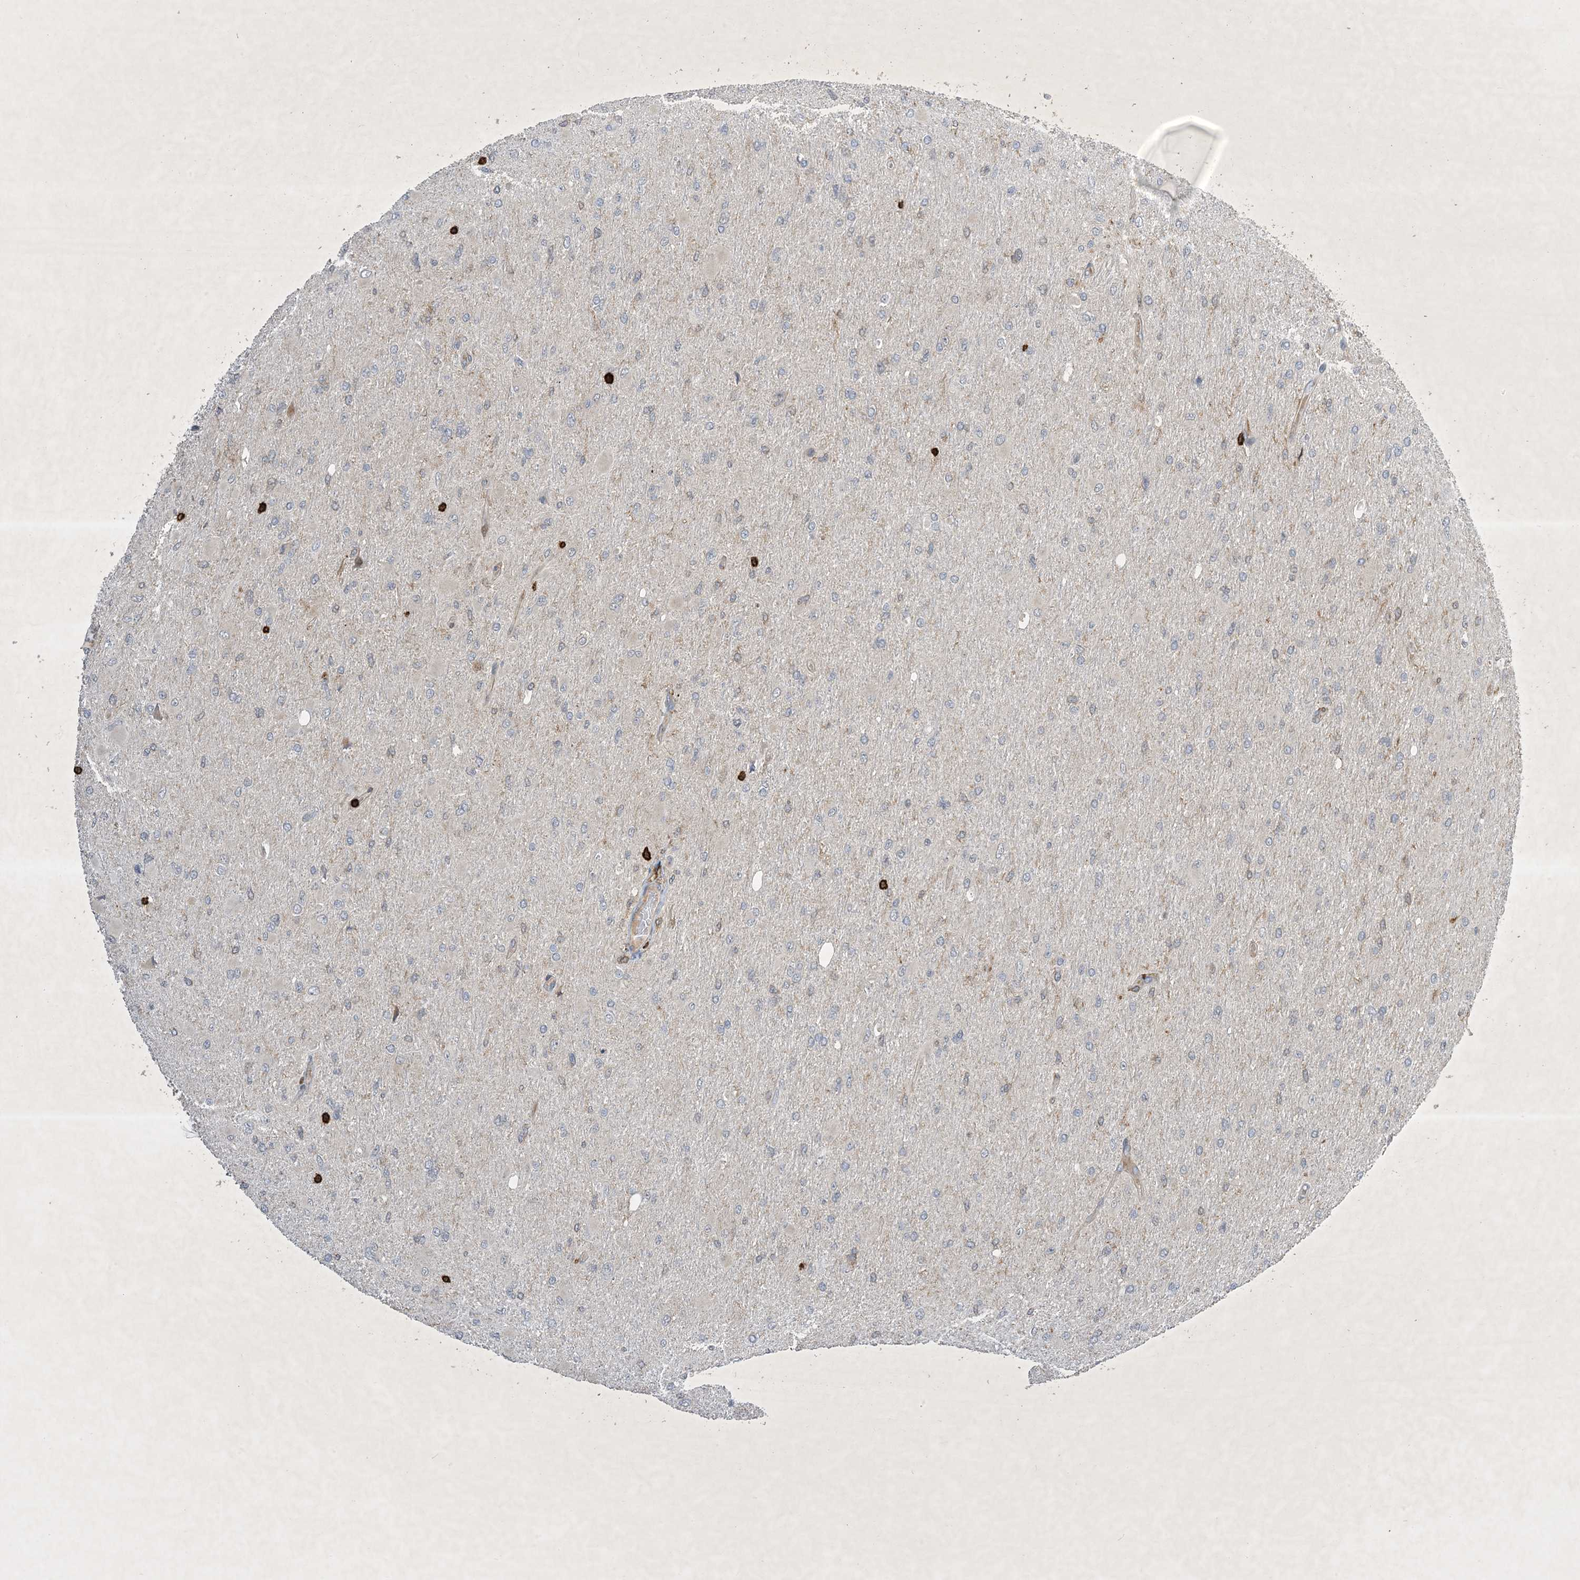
{"staining": {"intensity": "negative", "quantity": "none", "location": "none"}, "tissue": "glioma", "cell_type": "Tumor cells", "image_type": "cancer", "snomed": [{"axis": "morphology", "description": "Glioma, malignant, High grade"}, {"axis": "topography", "description": "Cerebral cortex"}], "caption": "Protein analysis of malignant glioma (high-grade) reveals no significant expression in tumor cells. (DAB (3,3'-diaminobenzidine) immunohistochemistry (IHC) visualized using brightfield microscopy, high magnification).", "gene": "AK9", "patient": {"sex": "female", "age": 36}}